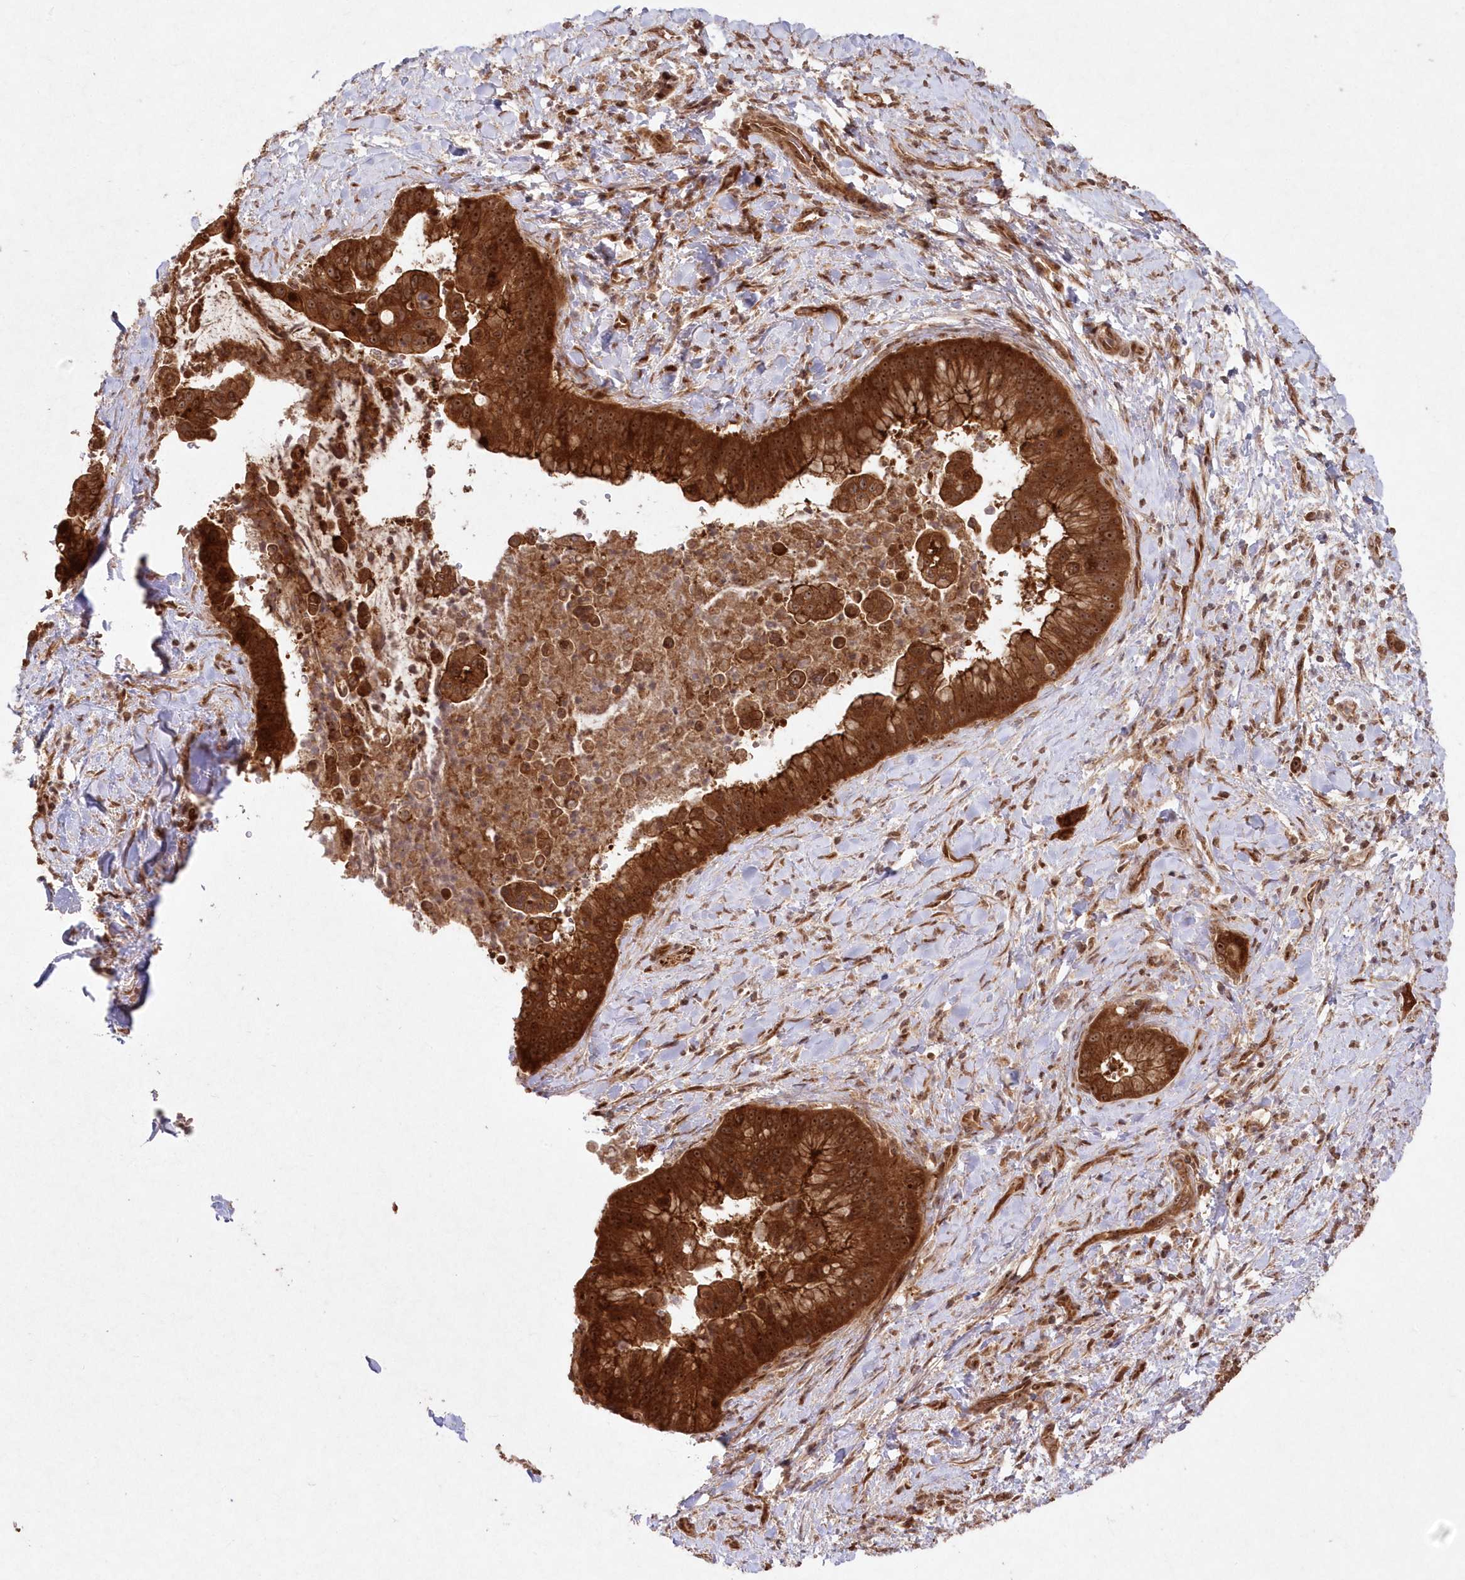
{"staining": {"intensity": "strong", "quantity": ">75%", "location": "cytoplasmic/membranous,nuclear"}, "tissue": "liver cancer", "cell_type": "Tumor cells", "image_type": "cancer", "snomed": [{"axis": "morphology", "description": "Cholangiocarcinoma"}, {"axis": "topography", "description": "Liver"}], "caption": "Immunohistochemical staining of cholangiocarcinoma (liver) shows strong cytoplasmic/membranous and nuclear protein expression in about >75% of tumor cells.", "gene": "SERINC1", "patient": {"sex": "female", "age": 54}}